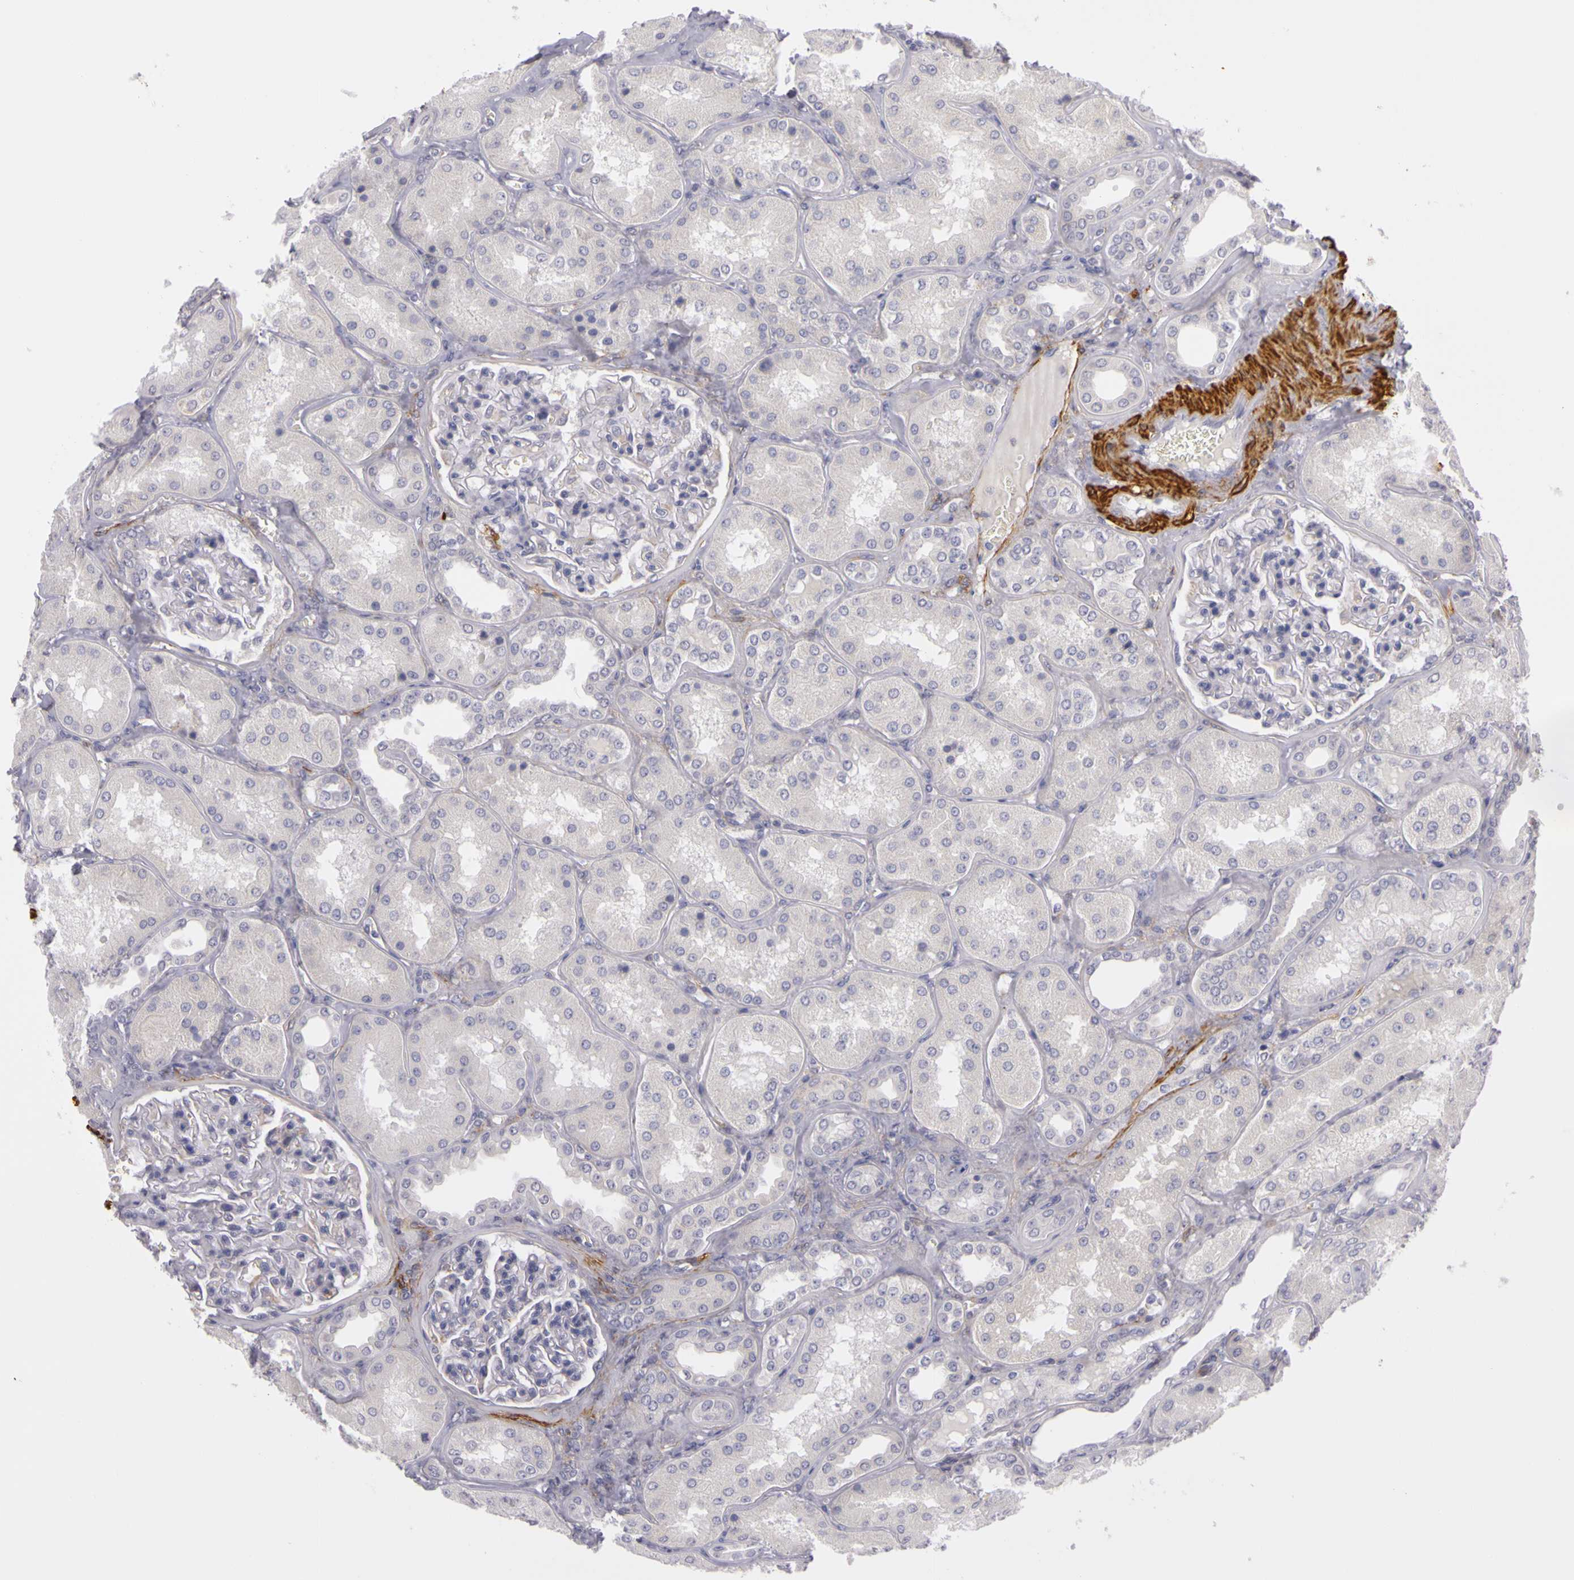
{"staining": {"intensity": "weak", "quantity": "<25%", "location": "cytoplasmic/membranous"}, "tissue": "kidney", "cell_type": "Cells in glomeruli", "image_type": "normal", "snomed": [{"axis": "morphology", "description": "Normal tissue, NOS"}, {"axis": "topography", "description": "Kidney"}], "caption": "Immunohistochemistry (IHC) of benign kidney displays no positivity in cells in glomeruli. The staining is performed using DAB (3,3'-diaminobenzidine) brown chromogen with nuclei counter-stained in using hematoxylin.", "gene": "CNTN2", "patient": {"sex": "female", "age": 56}}